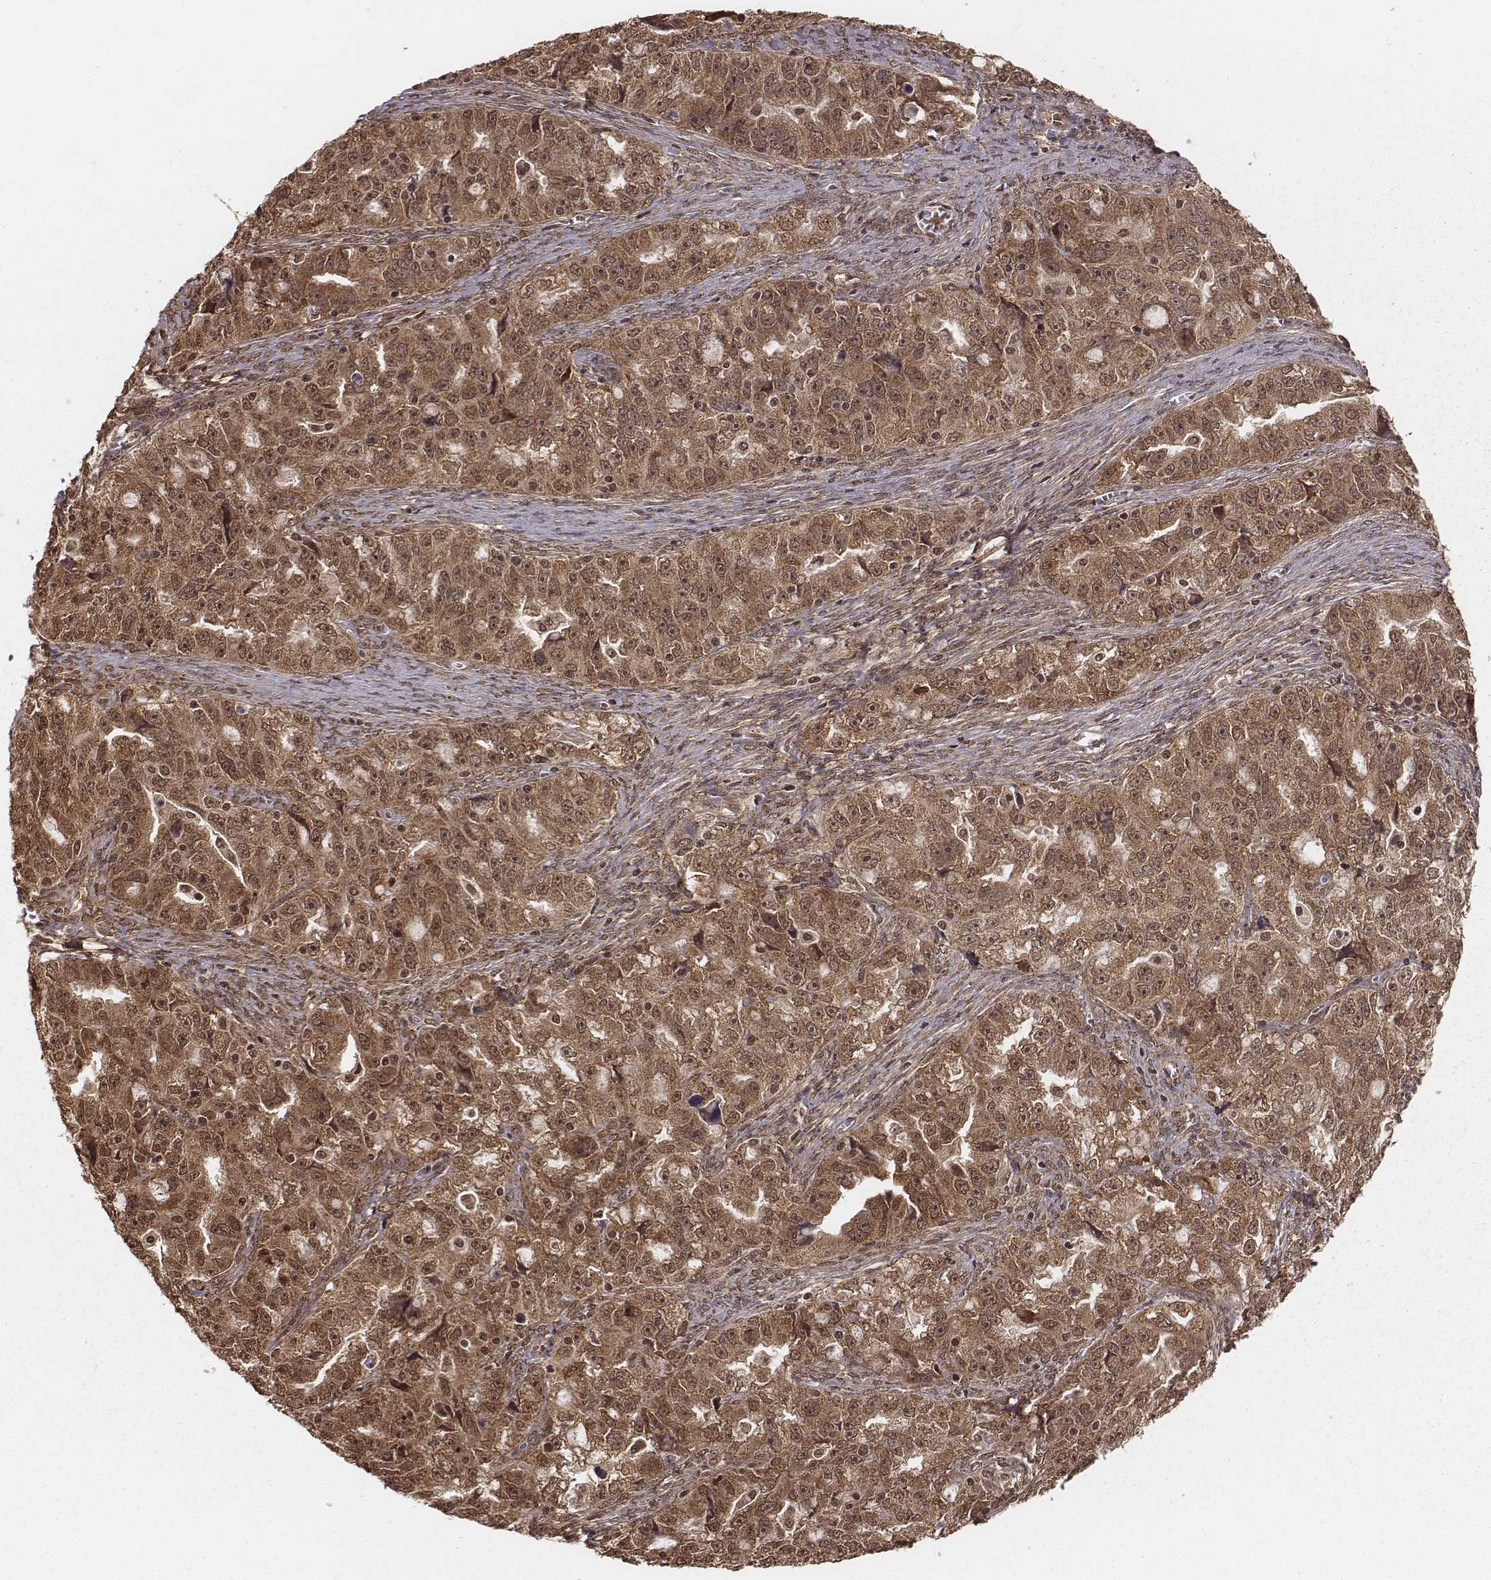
{"staining": {"intensity": "moderate", "quantity": ">75%", "location": "cytoplasmic/membranous,nuclear"}, "tissue": "ovarian cancer", "cell_type": "Tumor cells", "image_type": "cancer", "snomed": [{"axis": "morphology", "description": "Cystadenocarcinoma, serous, NOS"}, {"axis": "topography", "description": "Ovary"}], "caption": "Immunohistochemistry of serous cystadenocarcinoma (ovarian) reveals medium levels of moderate cytoplasmic/membranous and nuclear expression in approximately >75% of tumor cells. The protein is shown in brown color, while the nuclei are stained blue.", "gene": "NFX1", "patient": {"sex": "female", "age": 51}}